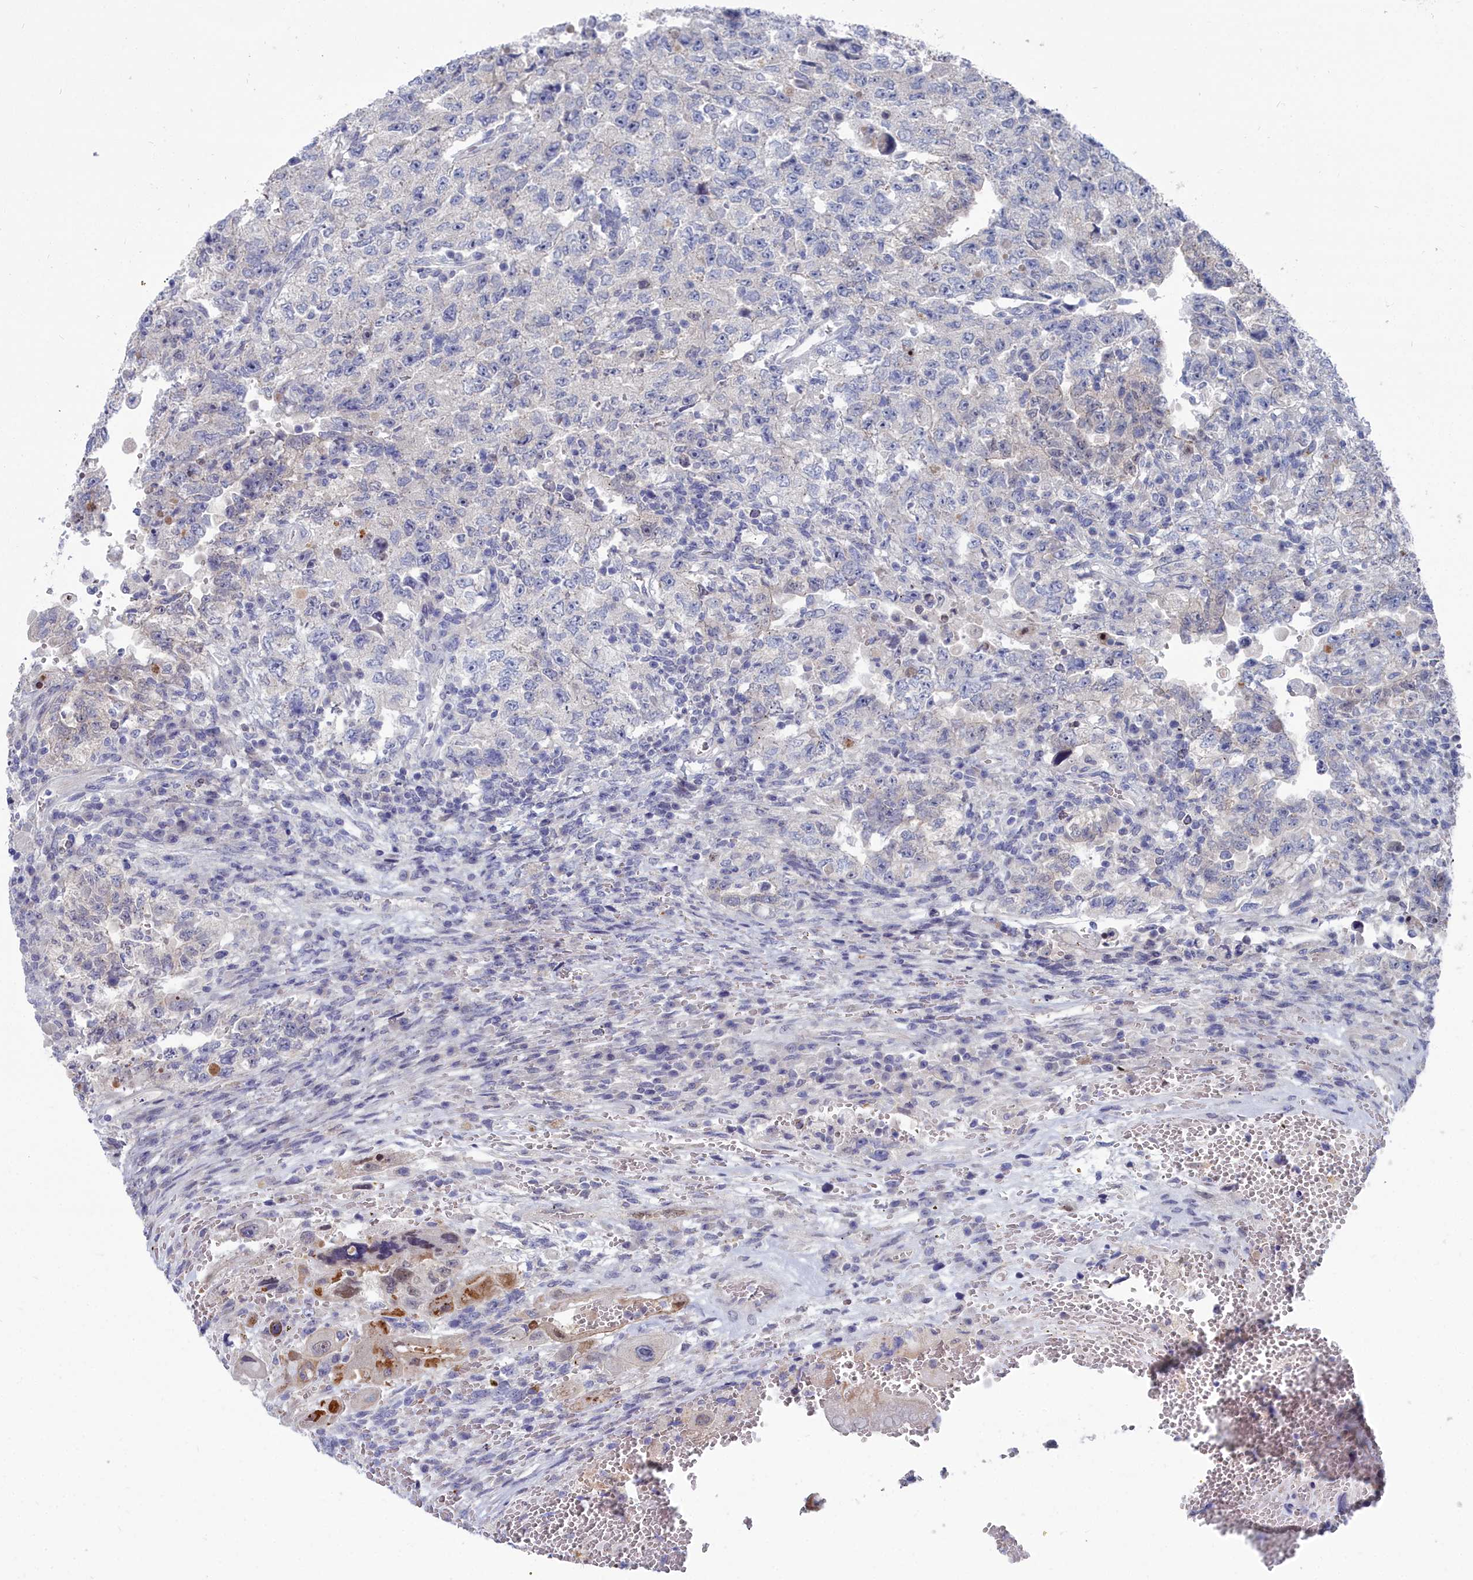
{"staining": {"intensity": "negative", "quantity": "none", "location": "none"}, "tissue": "testis cancer", "cell_type": "Tumor cells", "image_type": "cancer", "snomed": [{"axis": "morphology", "description": "Carcinoma, Embryonal, NOS"}, {"axis": "topography", "description": "Testis"}], "caption": "High power microscopy micrograph of an IHC image of embryonal carcinoma (testis), revealing no significant expression in tumor cells. (DAB IHC, high magnification).", "gene": "RPS27A", "patient": {"sex": "male", "age": 26}}